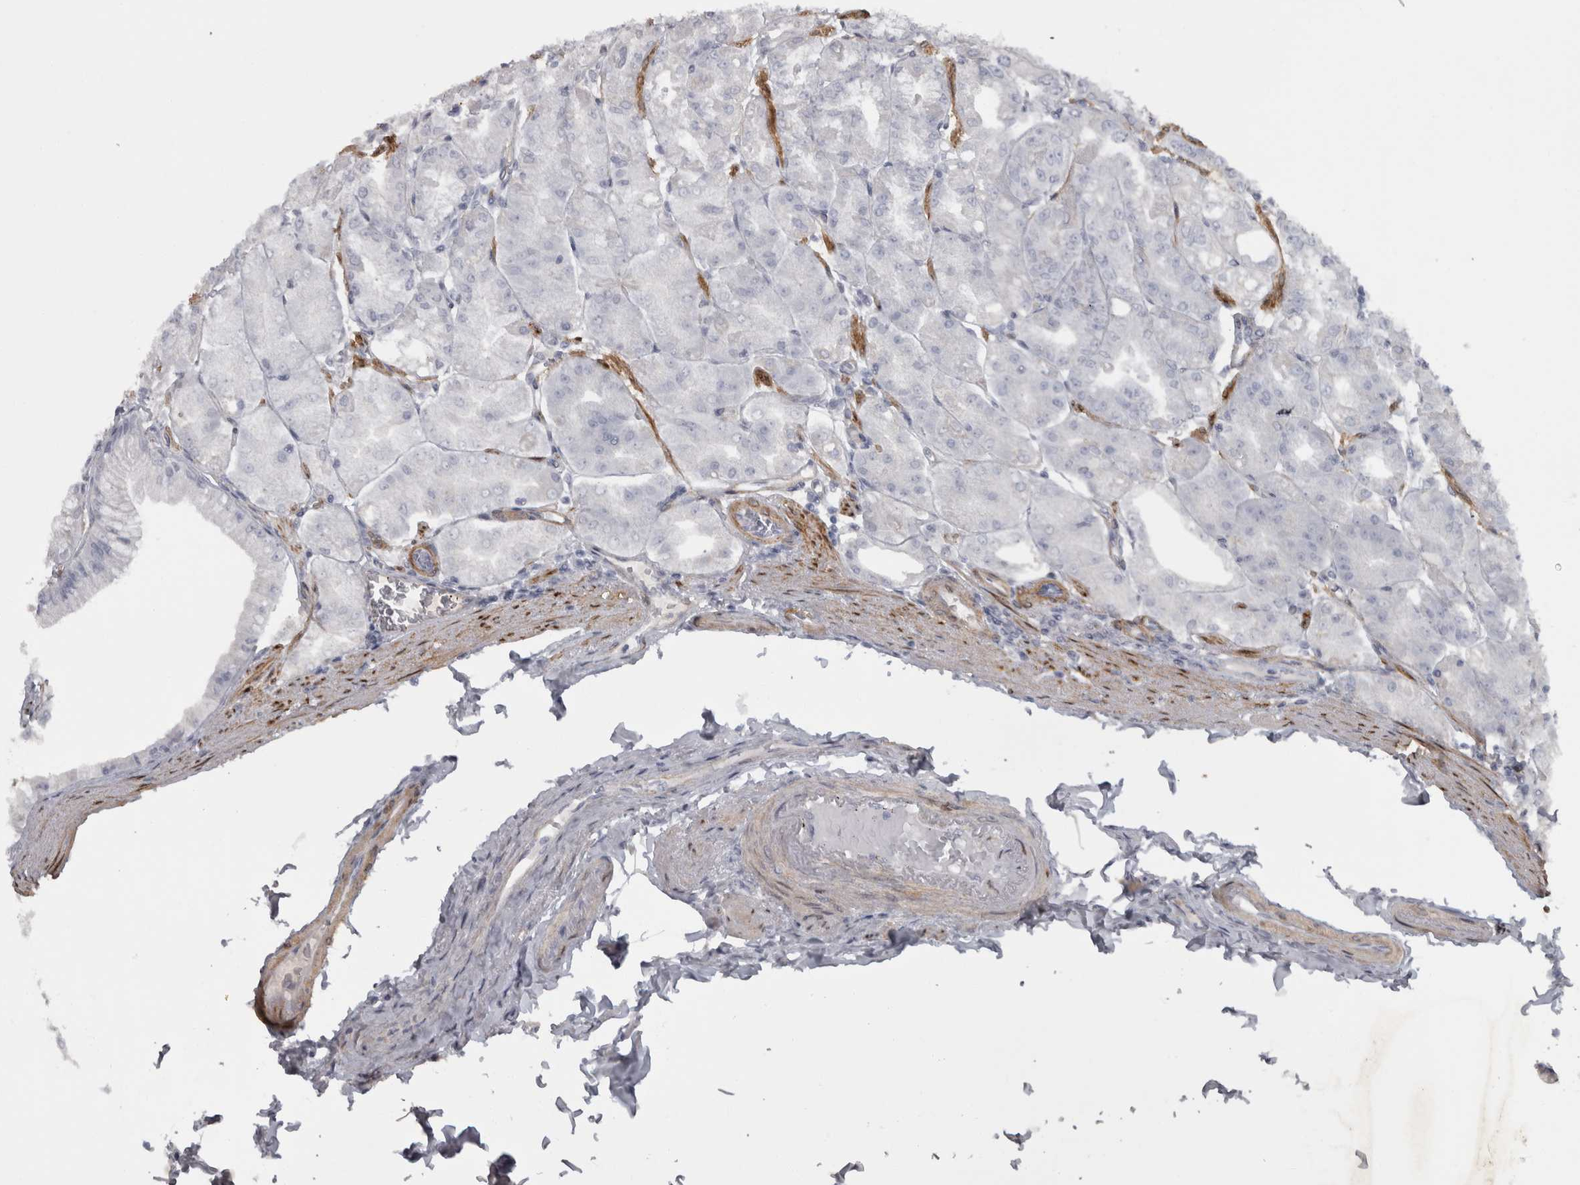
{"staining": {"intensity": "weak", "quantity": "<25%", "location": "cytoplasmic/membranous"}, "tissue": "stomach", "cell_type": "Glandular cells", "image_type": "normal", "snomed": [{"axis": "morphology", "description": "Normal tissue, NOS"}, {"axis": "topography", "description": "Stomach, lower"}], "caption": "Image shows no protein expression in glandular cells of normal stomach. (DAB immunohistochemistry (IHC), high magnification).", "gene": "PPP1R12B", "patient": {"sex": "male", "age": 71}}